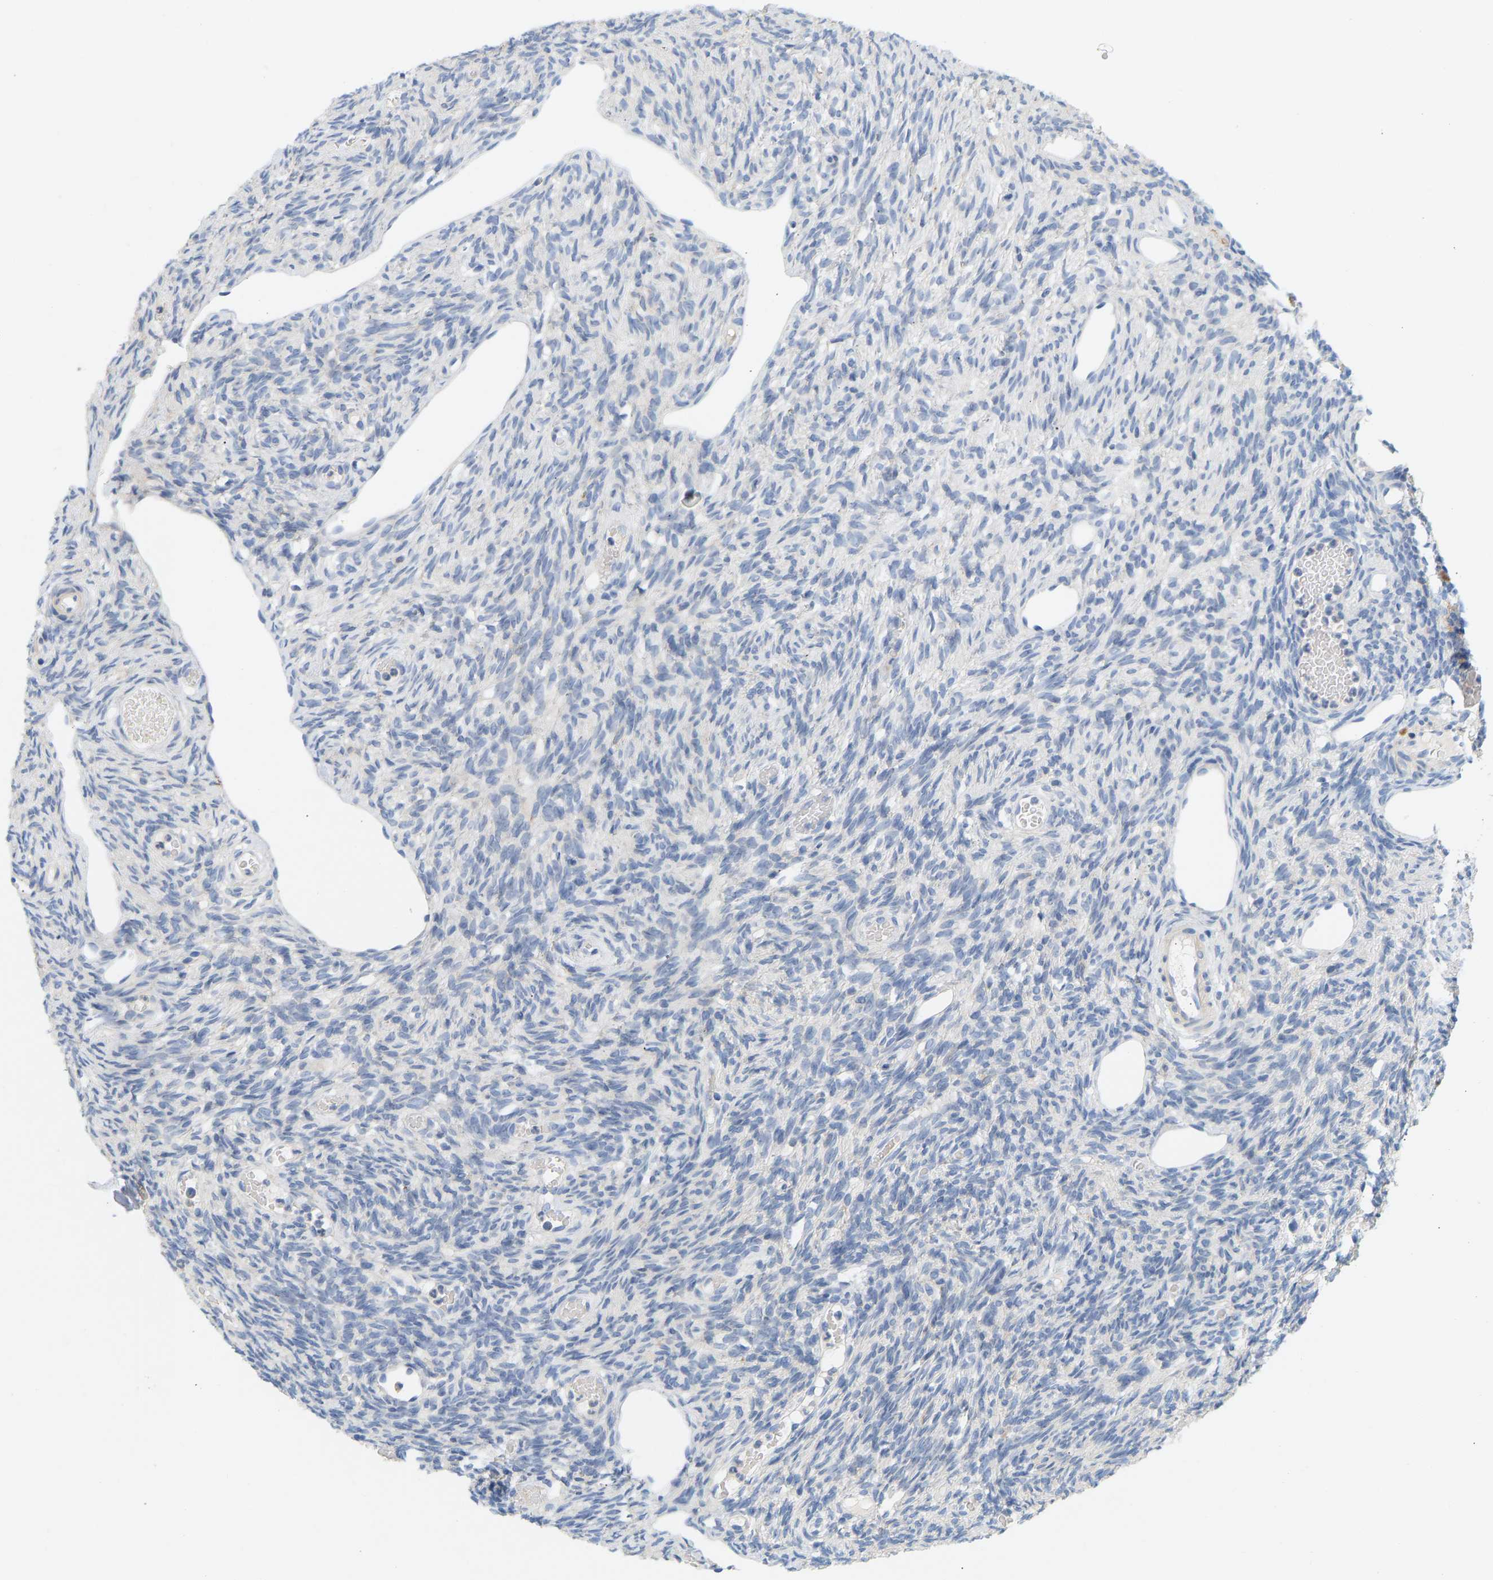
{"staining": {"intensity": "weak", "quantity": ">75%", "location": "cytoplasmic/membranous"}, "tissue": "ovary", "cell_type": "Follicle cells", "image_type": "normal", "snomed": [{"axis": "morphology", "description": "Normal tissue, NOS"}, {"axis": "topography", "description": "Ovary"}], "caption": "This photomicrograph shows immunohistochemistry (IHC) staining of normal ovary, with low weak cytoplasmic/membranous positivity in approximately >75% of follicle cells.", "gene": "BVES", "patient": {"sex": "female", "age": 33}}